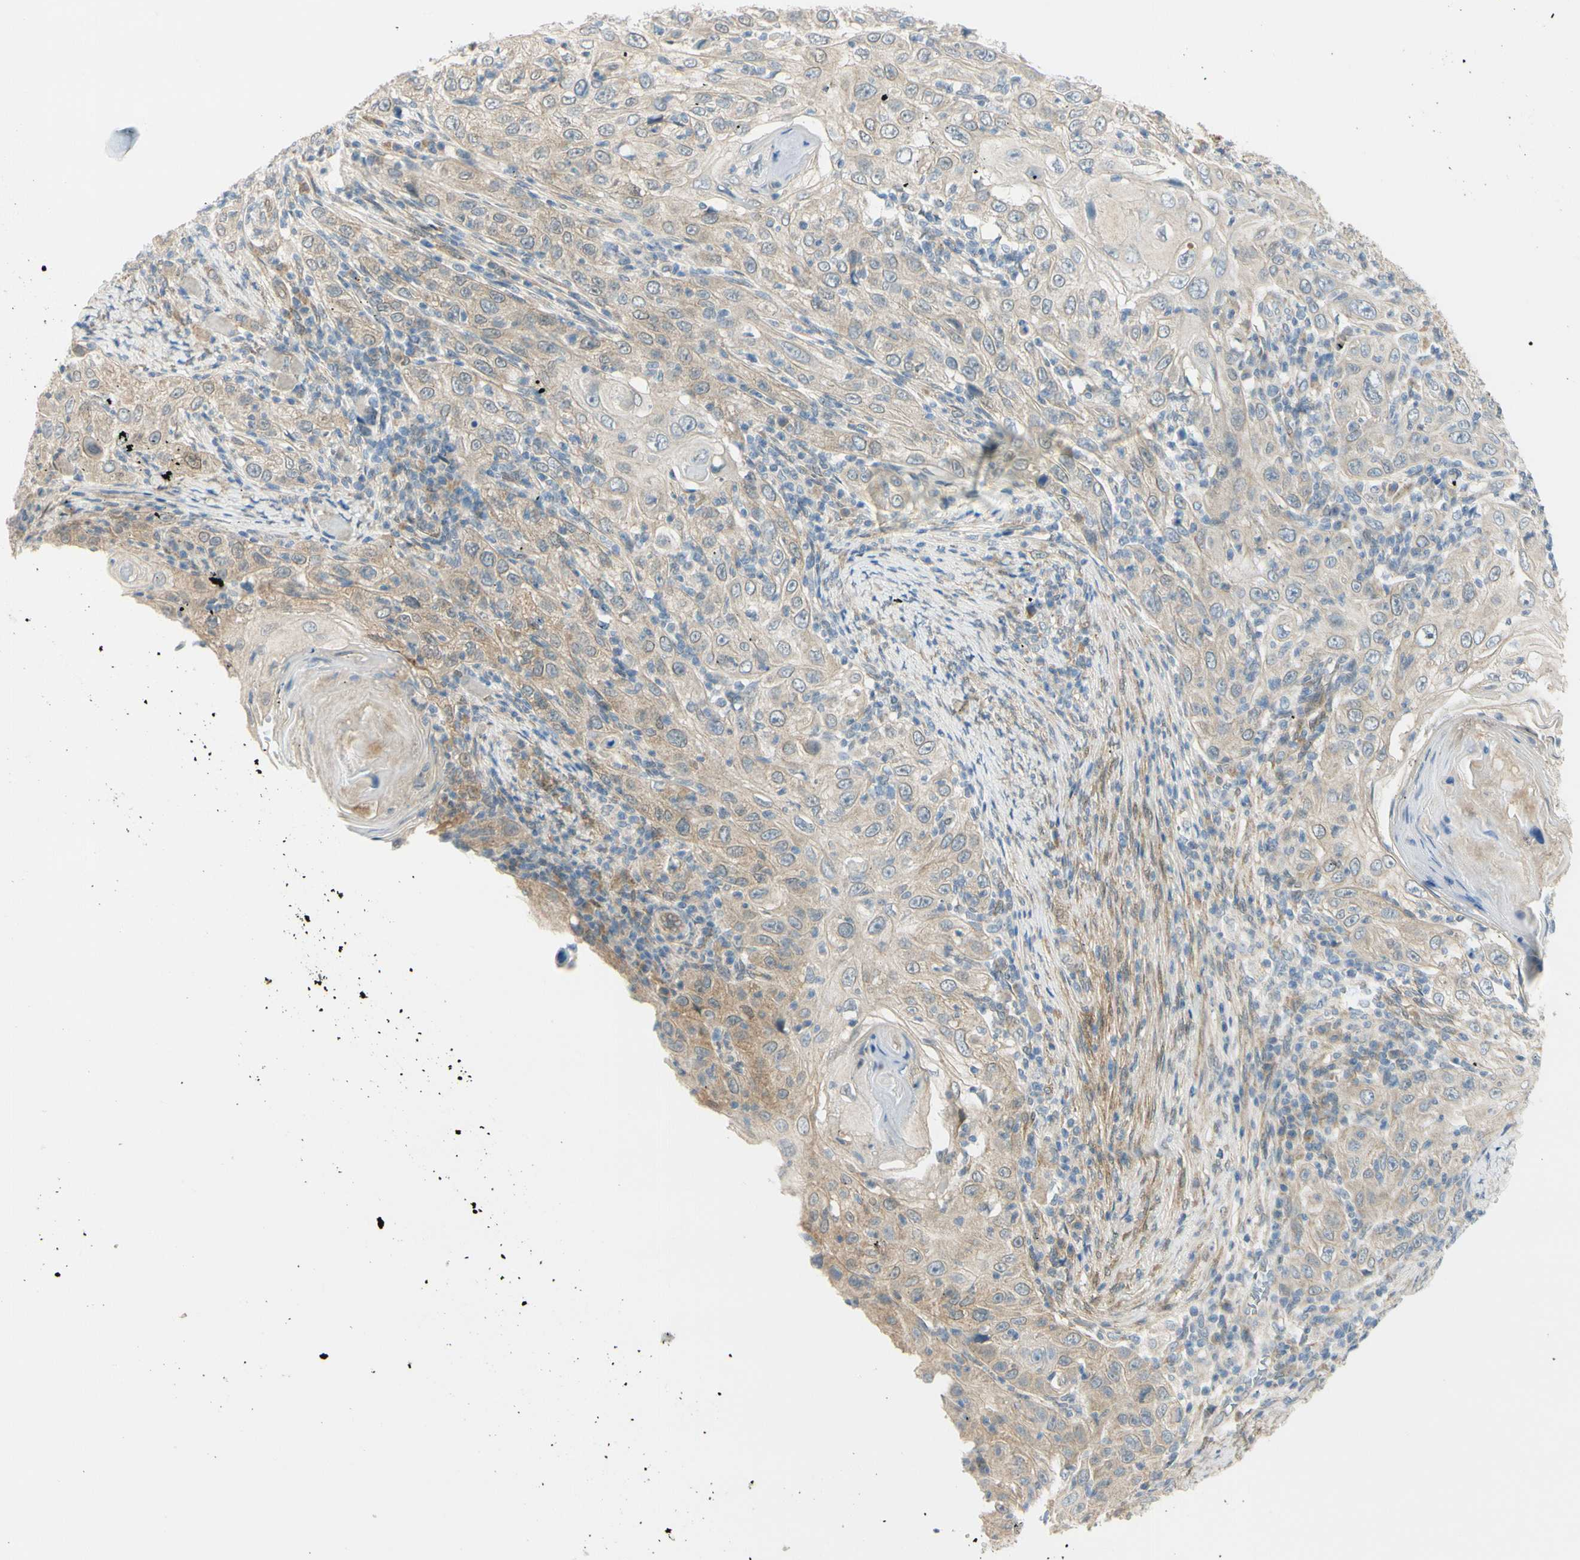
{"staining": {"intensity": "weak", "quantity": ">75%", "location": "cytoplasmic/membranous"}, "tissue": "skin cancer", "cell_type": "Tumor cells", "image_type": "cancer", "snomed": [{"axis": "morphology", "description": "Squamous cell carcinoma, NOS"}, {"axis": "topography", "description": "Skin"}], "caption": "This is a micrograph of IHC staining of skin cancer (squamous cell carcinoma), which shows weak expression in the cytoplasmic/membranous of tumor cells.", "gene": "FHL2", "patient": {"sex": "female", "age": 88}}